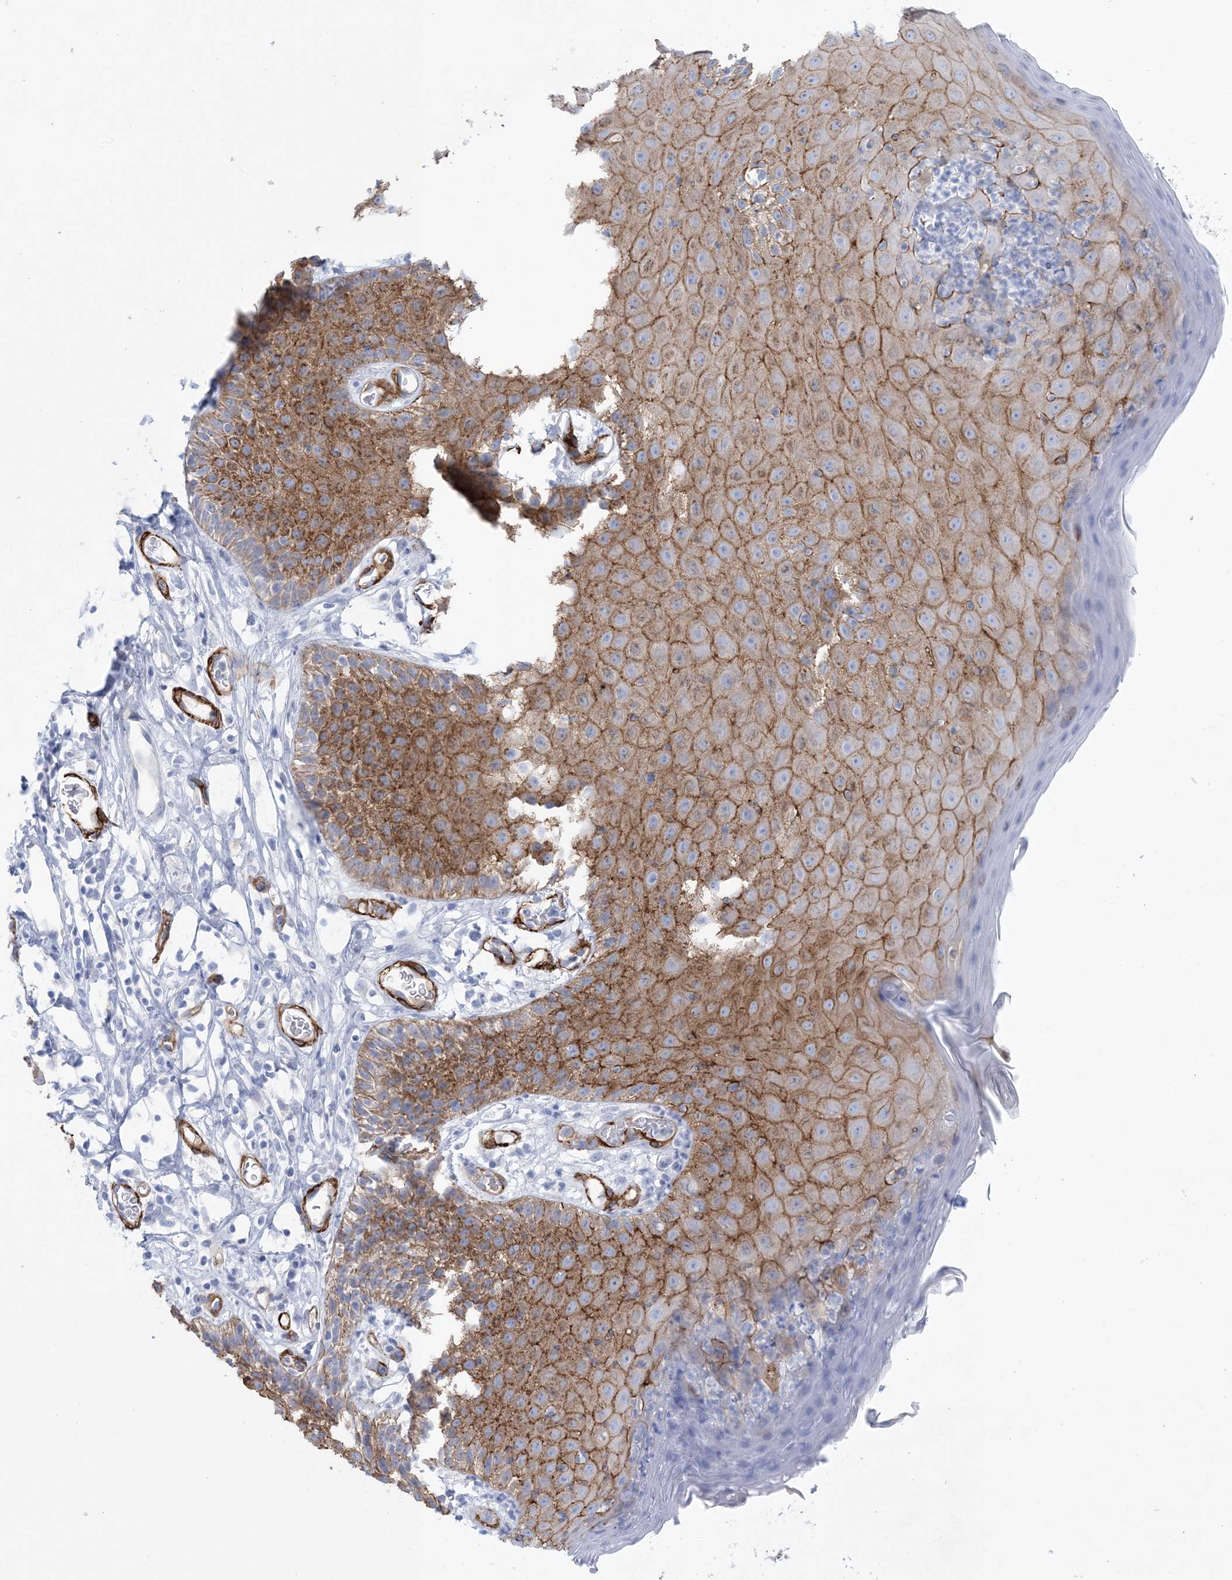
{"staining": {"intensity": "strong", "quantity": "25%-75%", "location": "cytoplasmic/membranous"}, "tissue": "skin", "cell_type": "Epidermal cells", "image_type": "normal", "snomed": [{"axis": "morphology", "description": "Normal tissue, NOS"}, {"axis": "topography", "description": "Vulva"}], "caption": "IHC (DAB (3,3'-diaminobenzidine)) staining of normal human skin demonstrates strong cytoplasmic/membranous protein positivity in about 25%-75% of epidermal cells.", "gene": "SHANK1", "patient": {"sex": "female", "age": 68}}